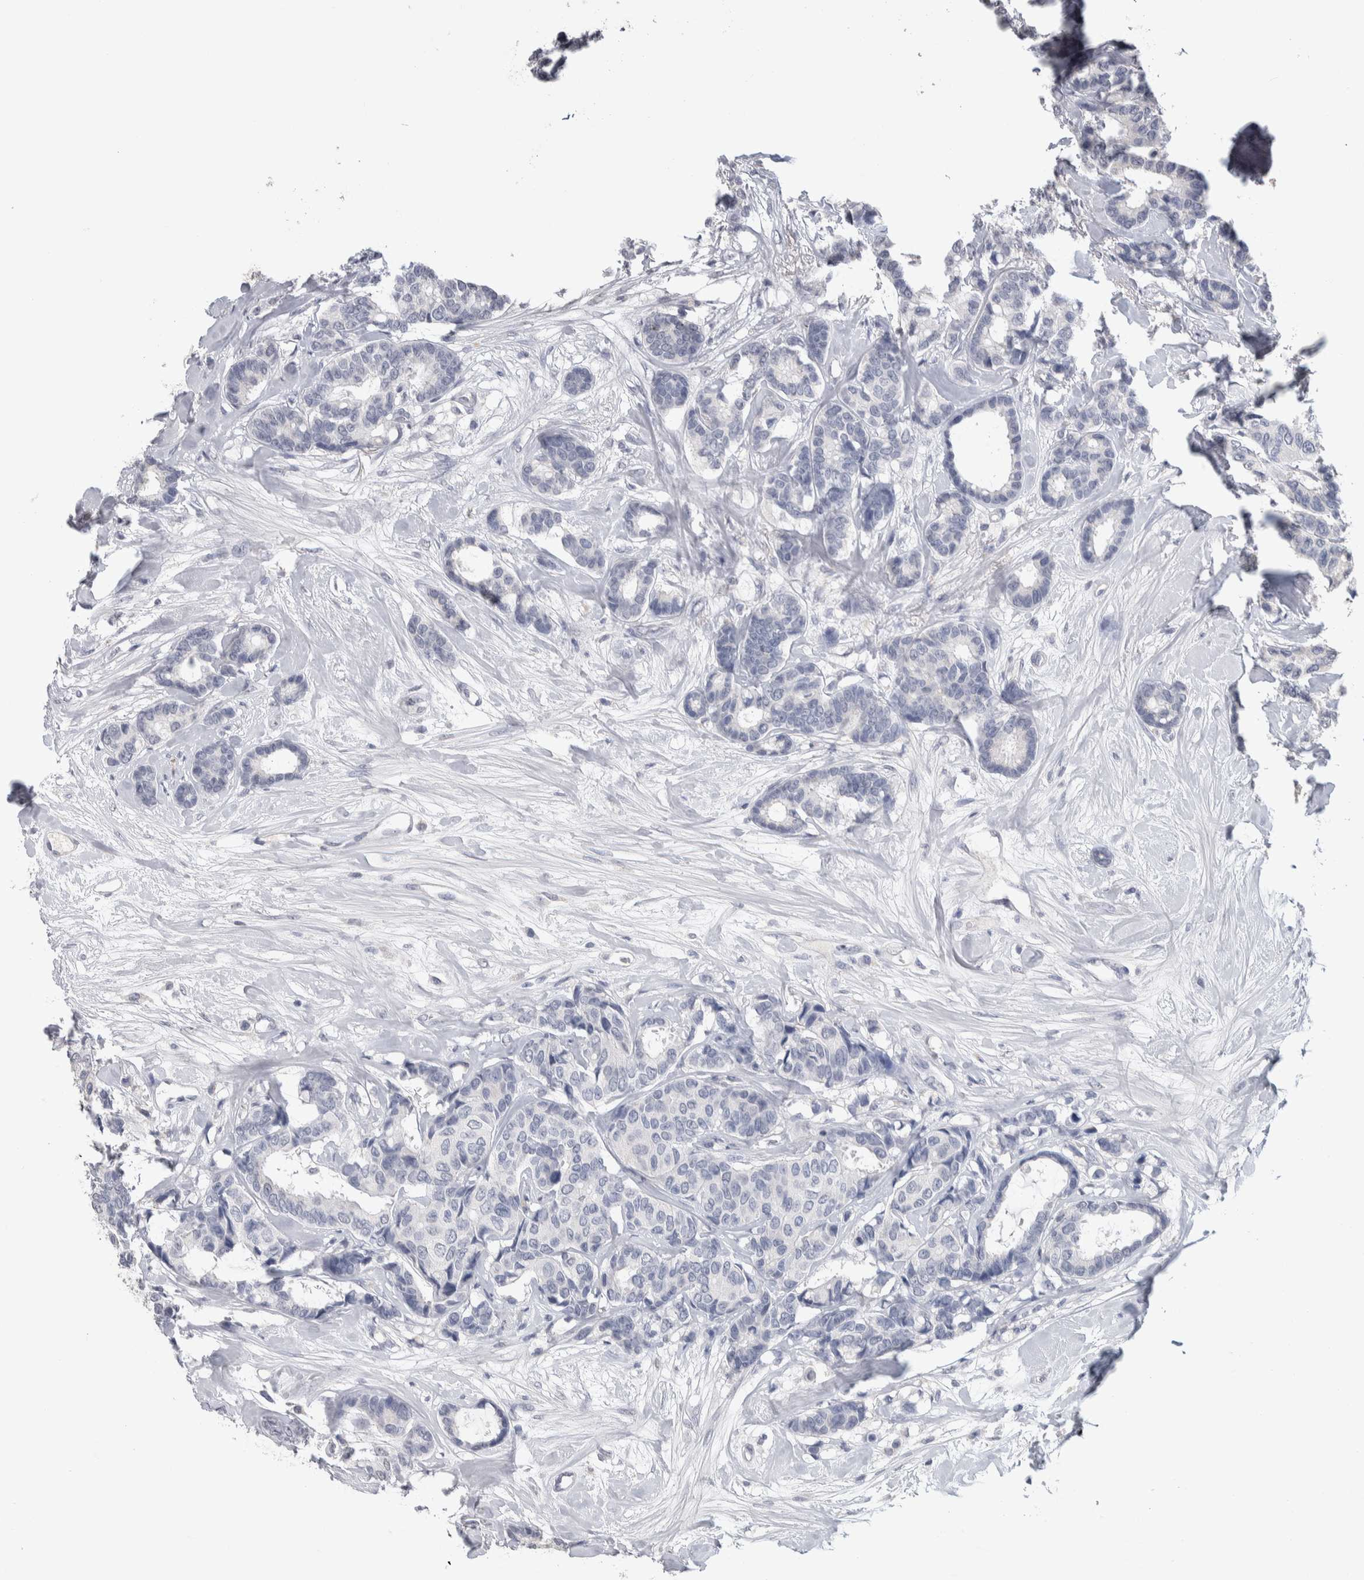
{"staining": {"intensity": "negative", "quantity": "none", "location": "none"}, "tissue": "breast cancer", "cell_type": "Tumor cells", "image_type": "cancer", "snomed": [{"axis": "morphology", "description": "Duct carcinoma"}, {"axis": "topography", "description": "Breast"}], "caption": "This is an immunohistochemistry (IHC) micrograph of human breast cancer (invasive ductal carcinoma). There is no staining in tumor cells.", "gene": "TMEM102", "patient": {"sex": "female", "age": 87}}